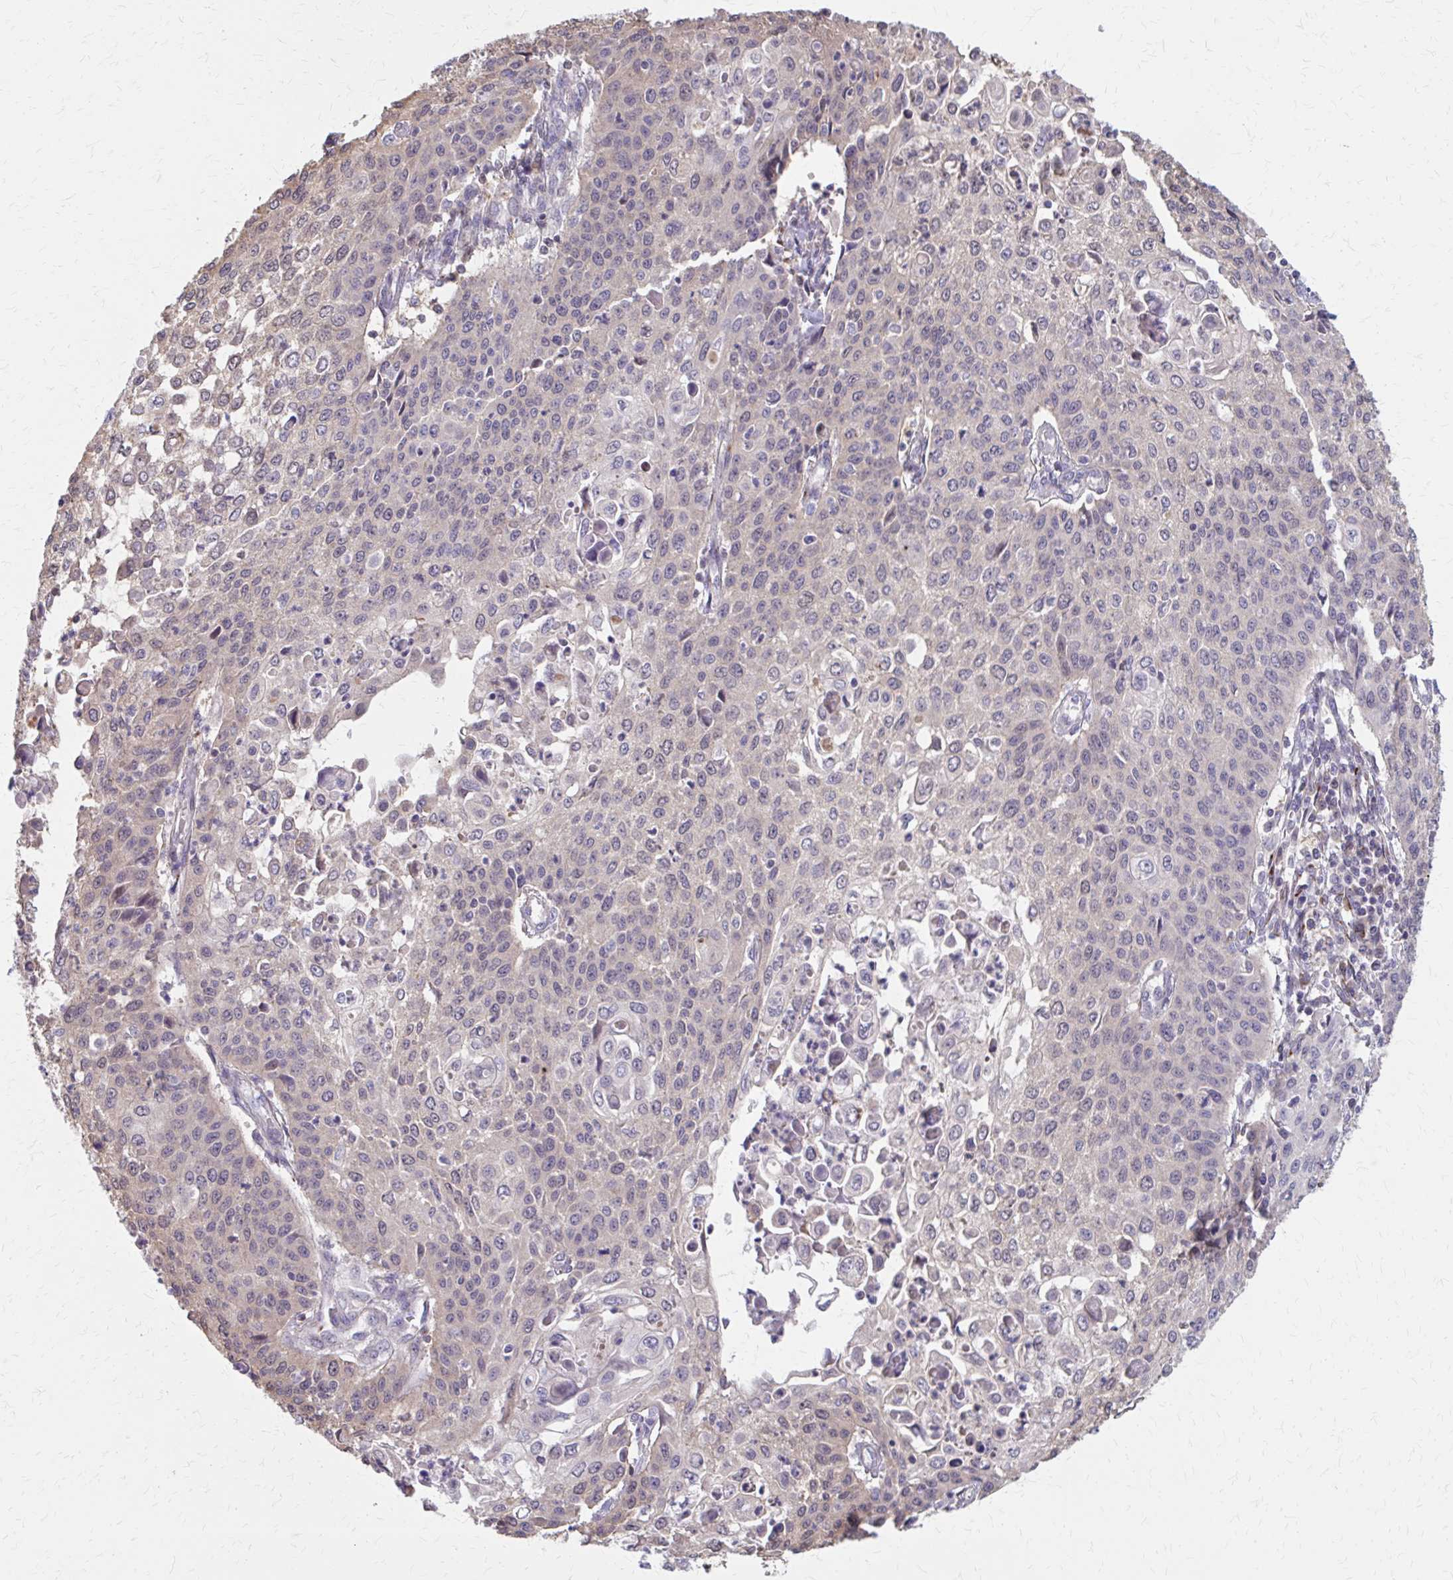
{"staining": {"intensity": "weak", "quantity": "<25%", "location": "cytoplasmic/membranous"}, "tissue": "cervical cancer", "cell_type": "Tumor cells", "image_type": "cancer", "snomed": [{"axis": "morphology", "description": "Squamous cell carcinoma, NOS"}, {"axis": "topography", "description": "Cervix"}], "caption": "DAB immunohistochemical staining of cervical squamous cell carcinoma exhibits no significant positivity in tumor cells. Brightfield microscopy of immunohistochemistry stained with DAB (brown) and hematoxylin (blue), captured at high magnification.", "gene": "IFI44L", "patient": {"sex": "female", "age": 65}}